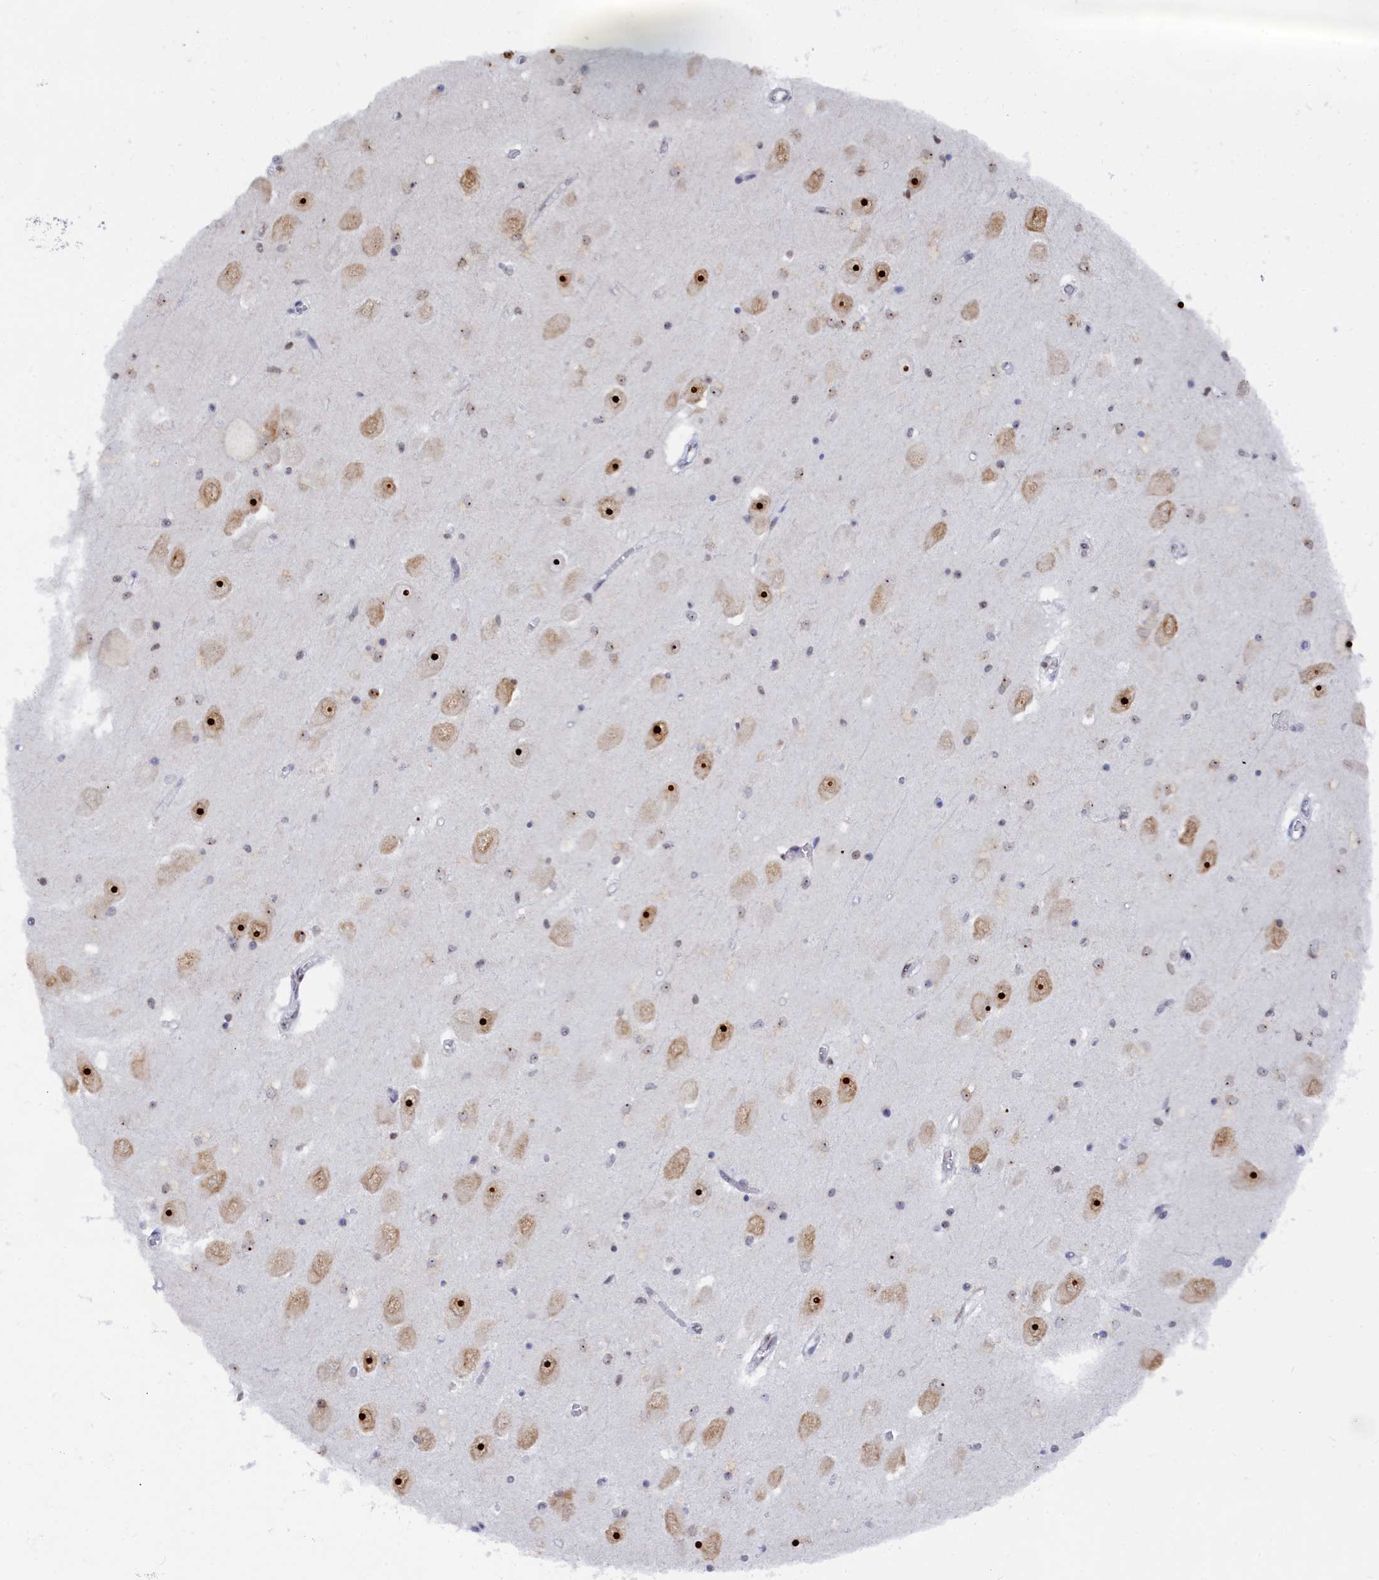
{"staining": {"intensity": "moderate", "quantity": "25%-75%", "location": "nuclear"}, "tissue": "hippocampus", "cell_type": "Glial cells", "image_type": "normal", "snomed": [{"axis": "morphology", "description": "Normal tissue, NOS"}, {"axis": "topography", "description": "Hippocampus"}], "caption": "Protein expression analysis of normal hippocampus exhibits moderate nuclear staining in approximately 25%-75% of glial cells.", "gene": "RSL1D1", "patient": {"sex": "male", "age": 70}}